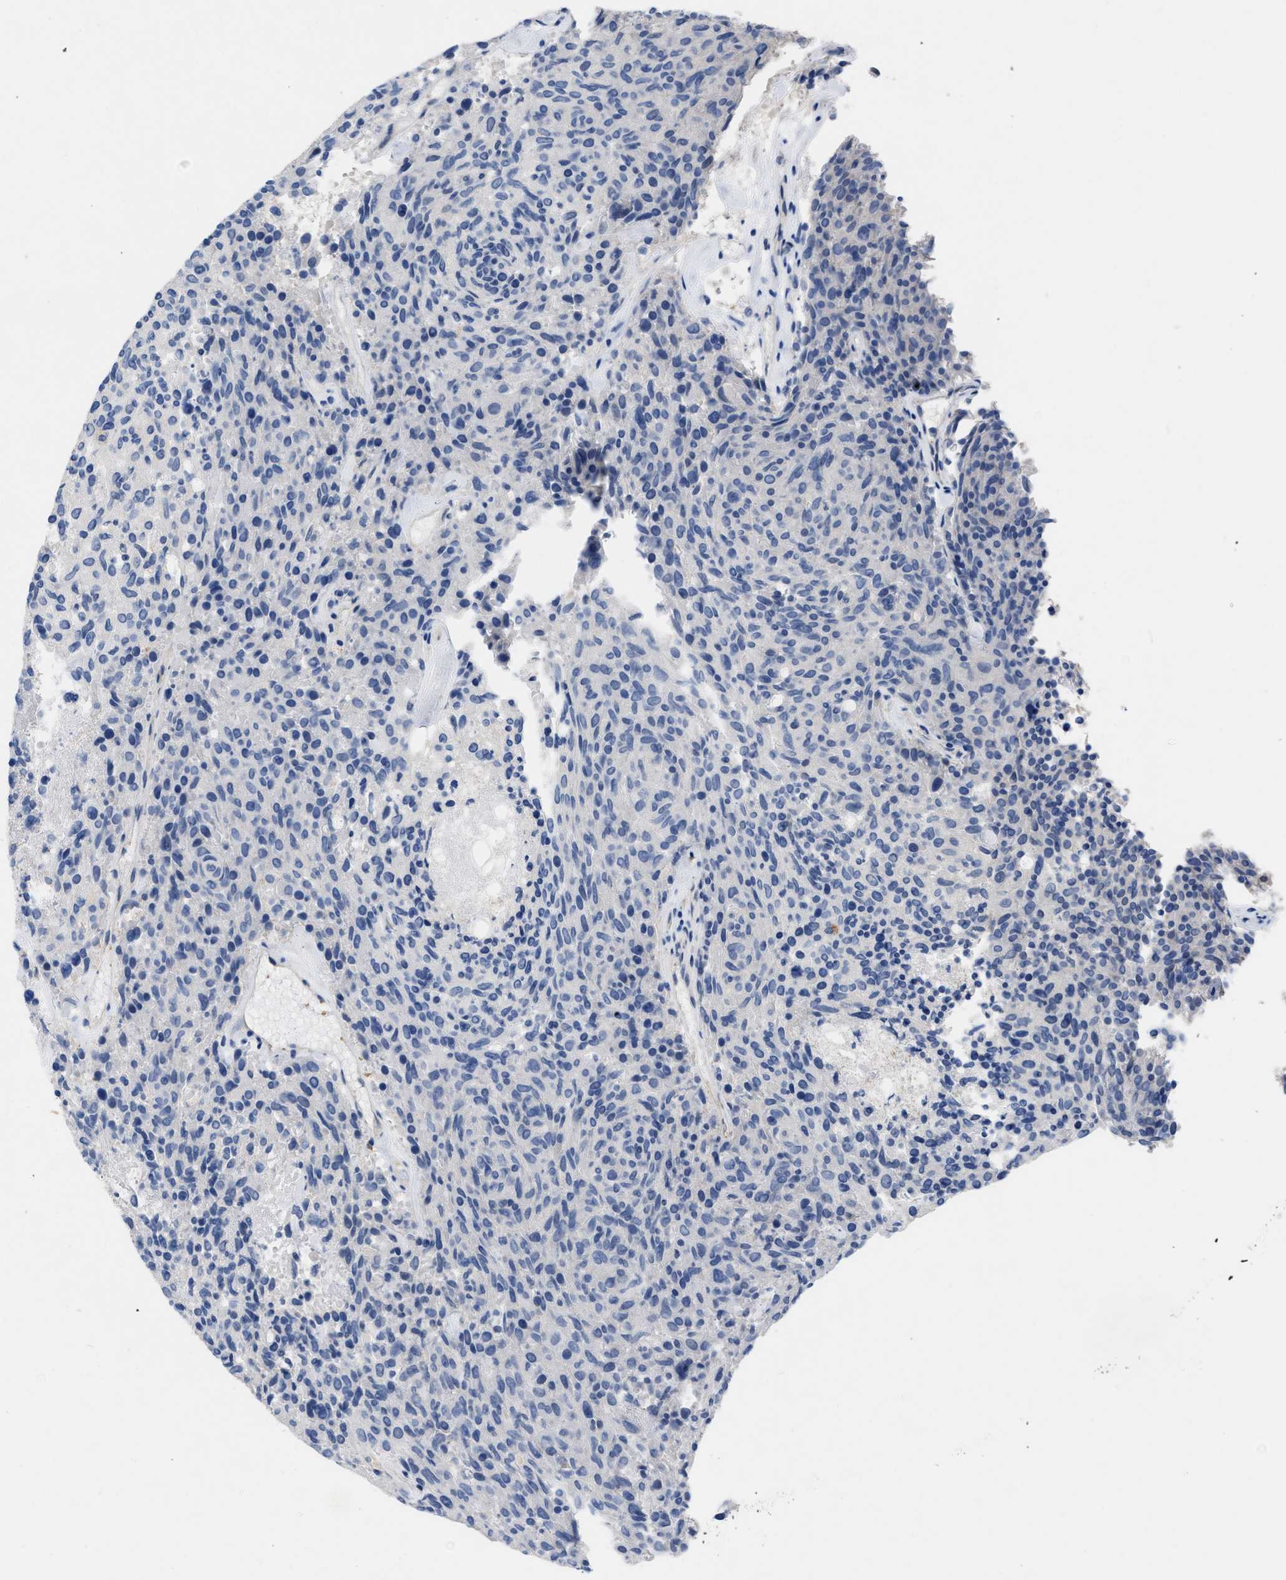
{"staining": {"intensity": "negative", "quantity": "none", "location": "none"}, "tissue": "carcinoid", "cell_type": "Tumor cells", "image_type": "cancer", "snomed": [{"axis": "morphology", "description": "Carcinoid, malignant, NOS"}, {"axis": "topography", "description": "Pancreas"}], "caption": "Immunohistochemical staining of carcinoid exhibits no significant staining in tumor cells. (DAB (3,3'-diaminobenzidine) immunohistochemistry (IHC) visualized using brightfield microscopy, high magnification).", "gene": "TMEM131", "patient": {"sex": "female", "age": 54}}